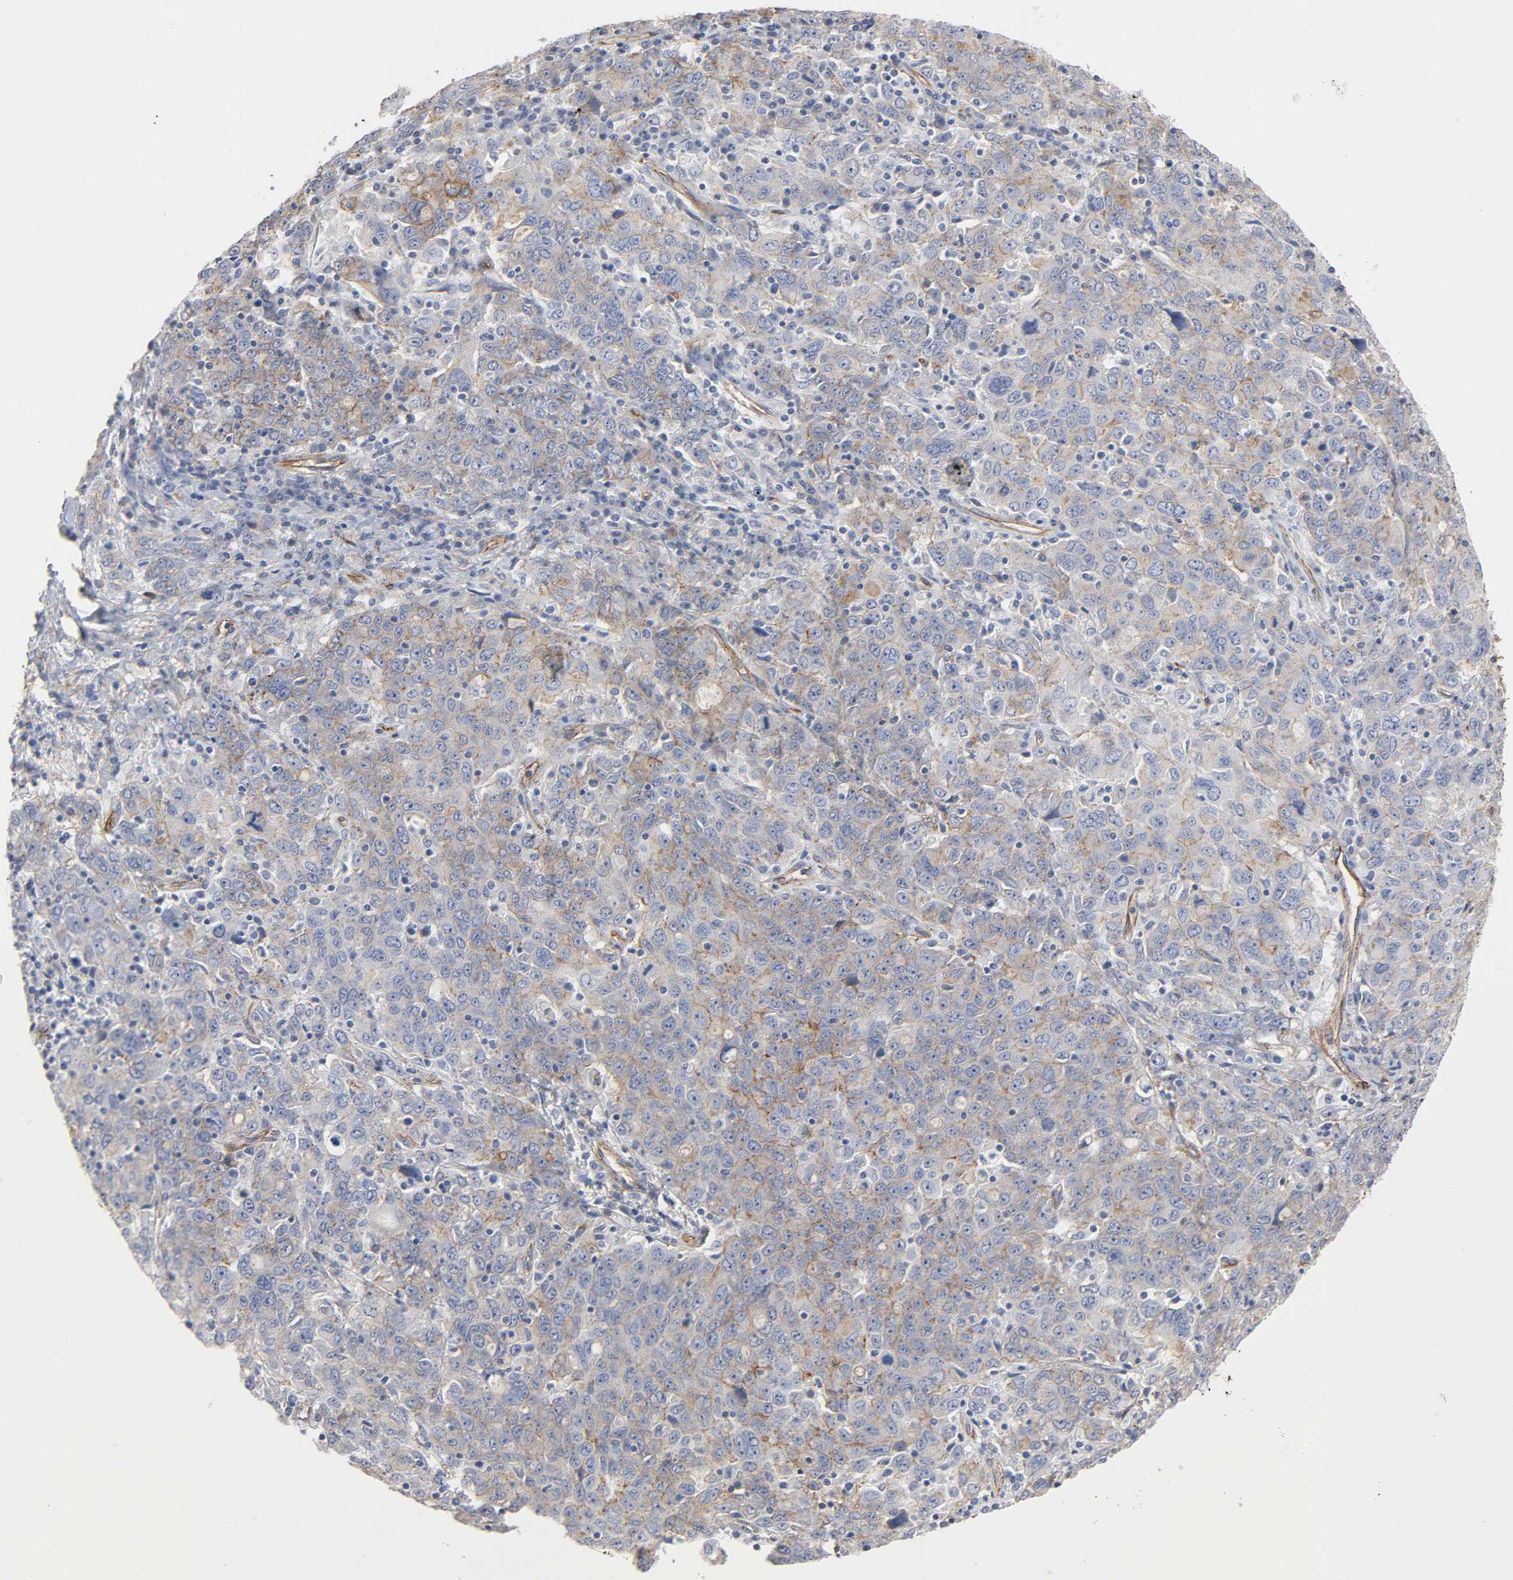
{"staining": {"intensity": "weak", "quantity": "25%-75%", "location": "cytoplasmic/membranous"}, "tissue": "ovarian cancer", "cell_type": "Tumor cells", "image_type": "cancer", "snomed": [{"axis": "morphology", "description": "Carcinoma, endometroid"}, {"axis": "topography", "description": "Ovary"}], "caption": "A brown stain labels weak cytoplasmic/membranous positivity of a protein in ovarian cancer tumor cells. (brown staining indicates protein expression, while blue staining denotes nuclei).", "gene": "SPTAN1", "patient": {"sex": "female", "age": 62}}